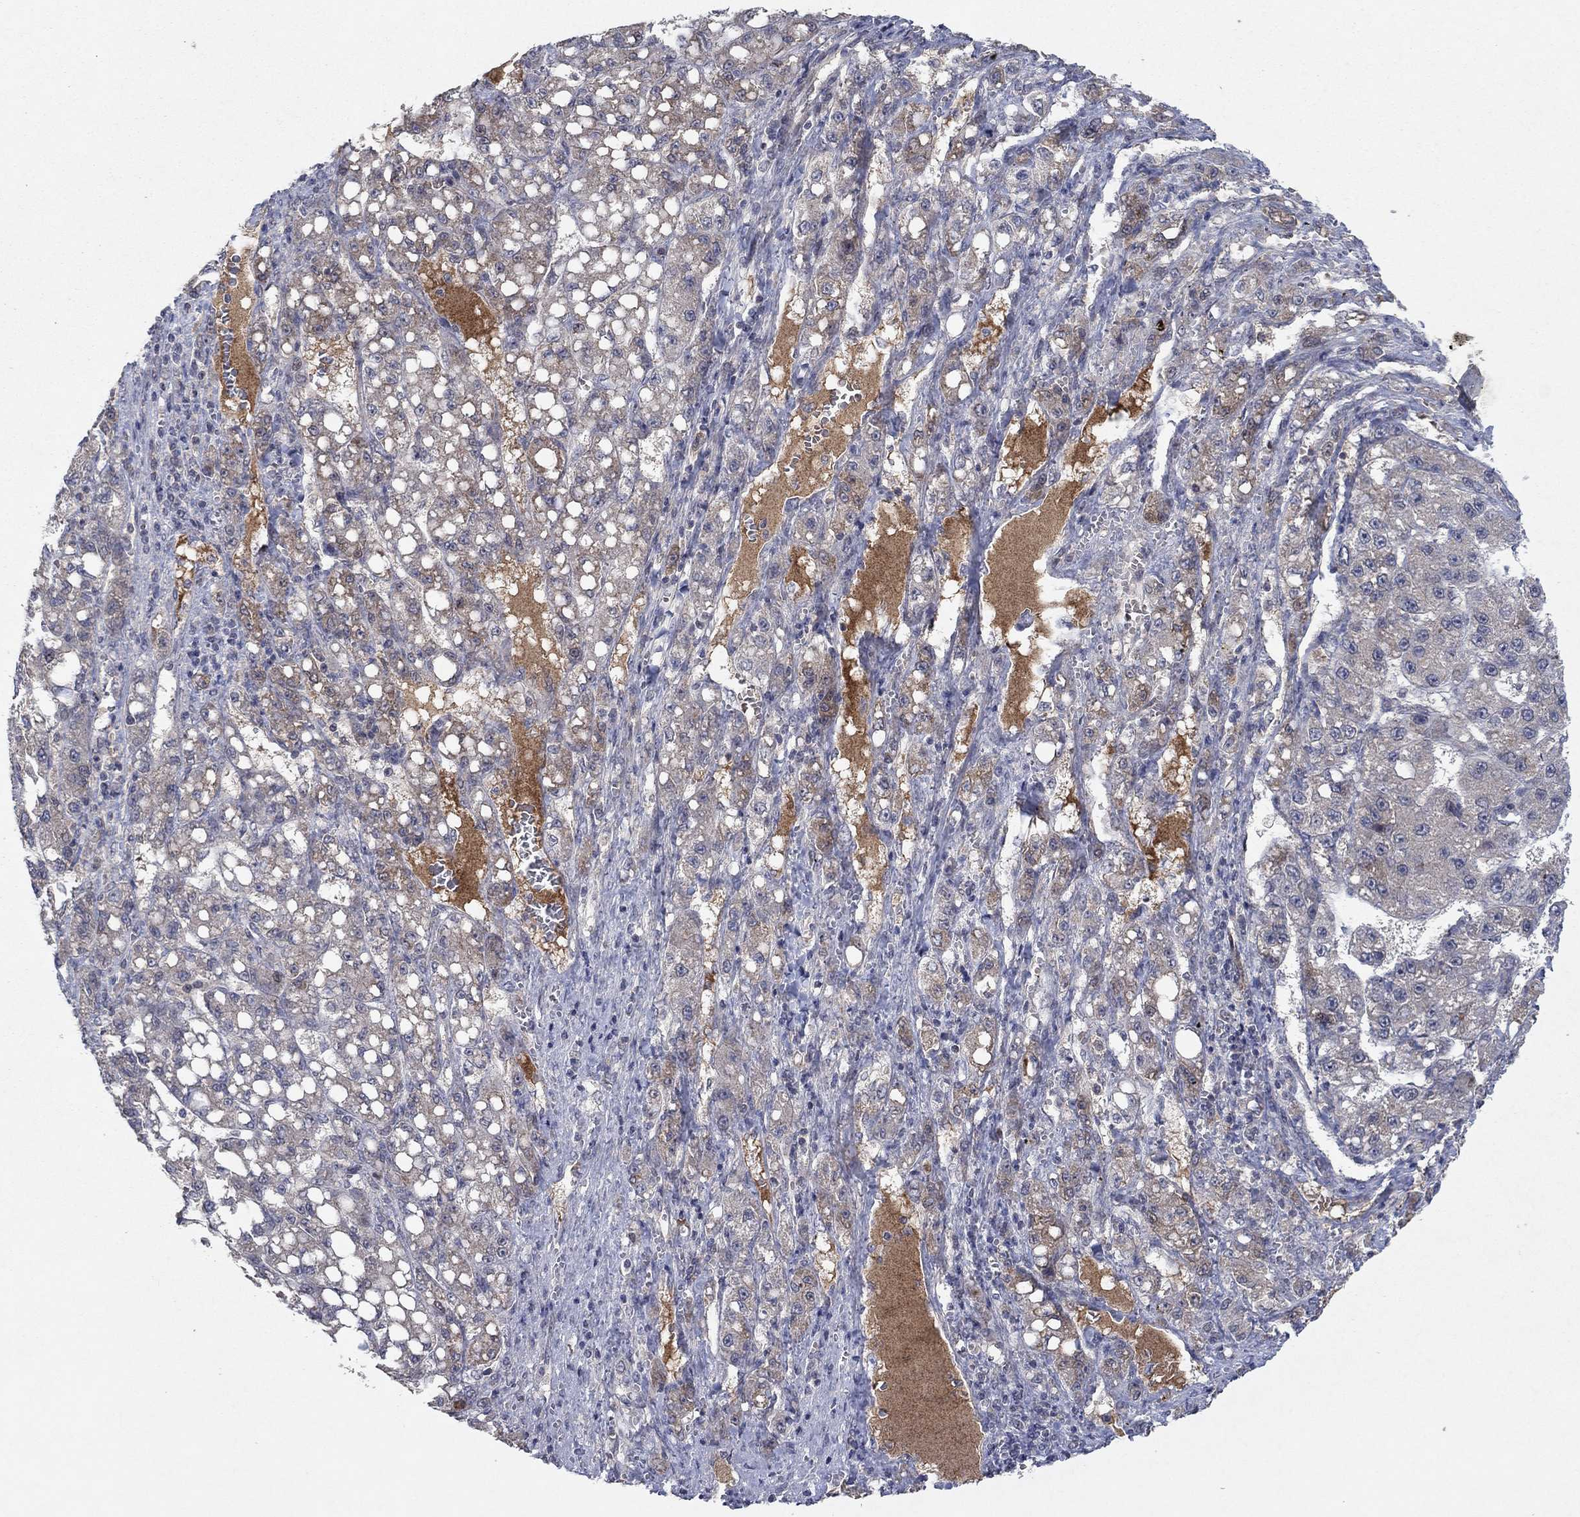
{"staining": {"intensity": "weak", "quantity": "<25%", "location": "cytoplasmic/membranous"}, "tissue": "liver cancer", "cell_type": "Tumor cells", "image_type": "cancer", "snomed": [{"axis": "morphology", "description": "Carcinoma, Hepatocellular, NOS"}, {"axis": "topography", "description": "Liver"}], "caption": "A high-resolution histopathology image shows IHC staining of liver cancer, which exhibits no significant positivity in tumor cells. (DAB (3,3'-diaminobenzidine) immunohistochemistry (IHC) visualized using brightfield microscopy, high magnification).", "gene": "IL4", "patient": {"sex": "female", "age": 65}}